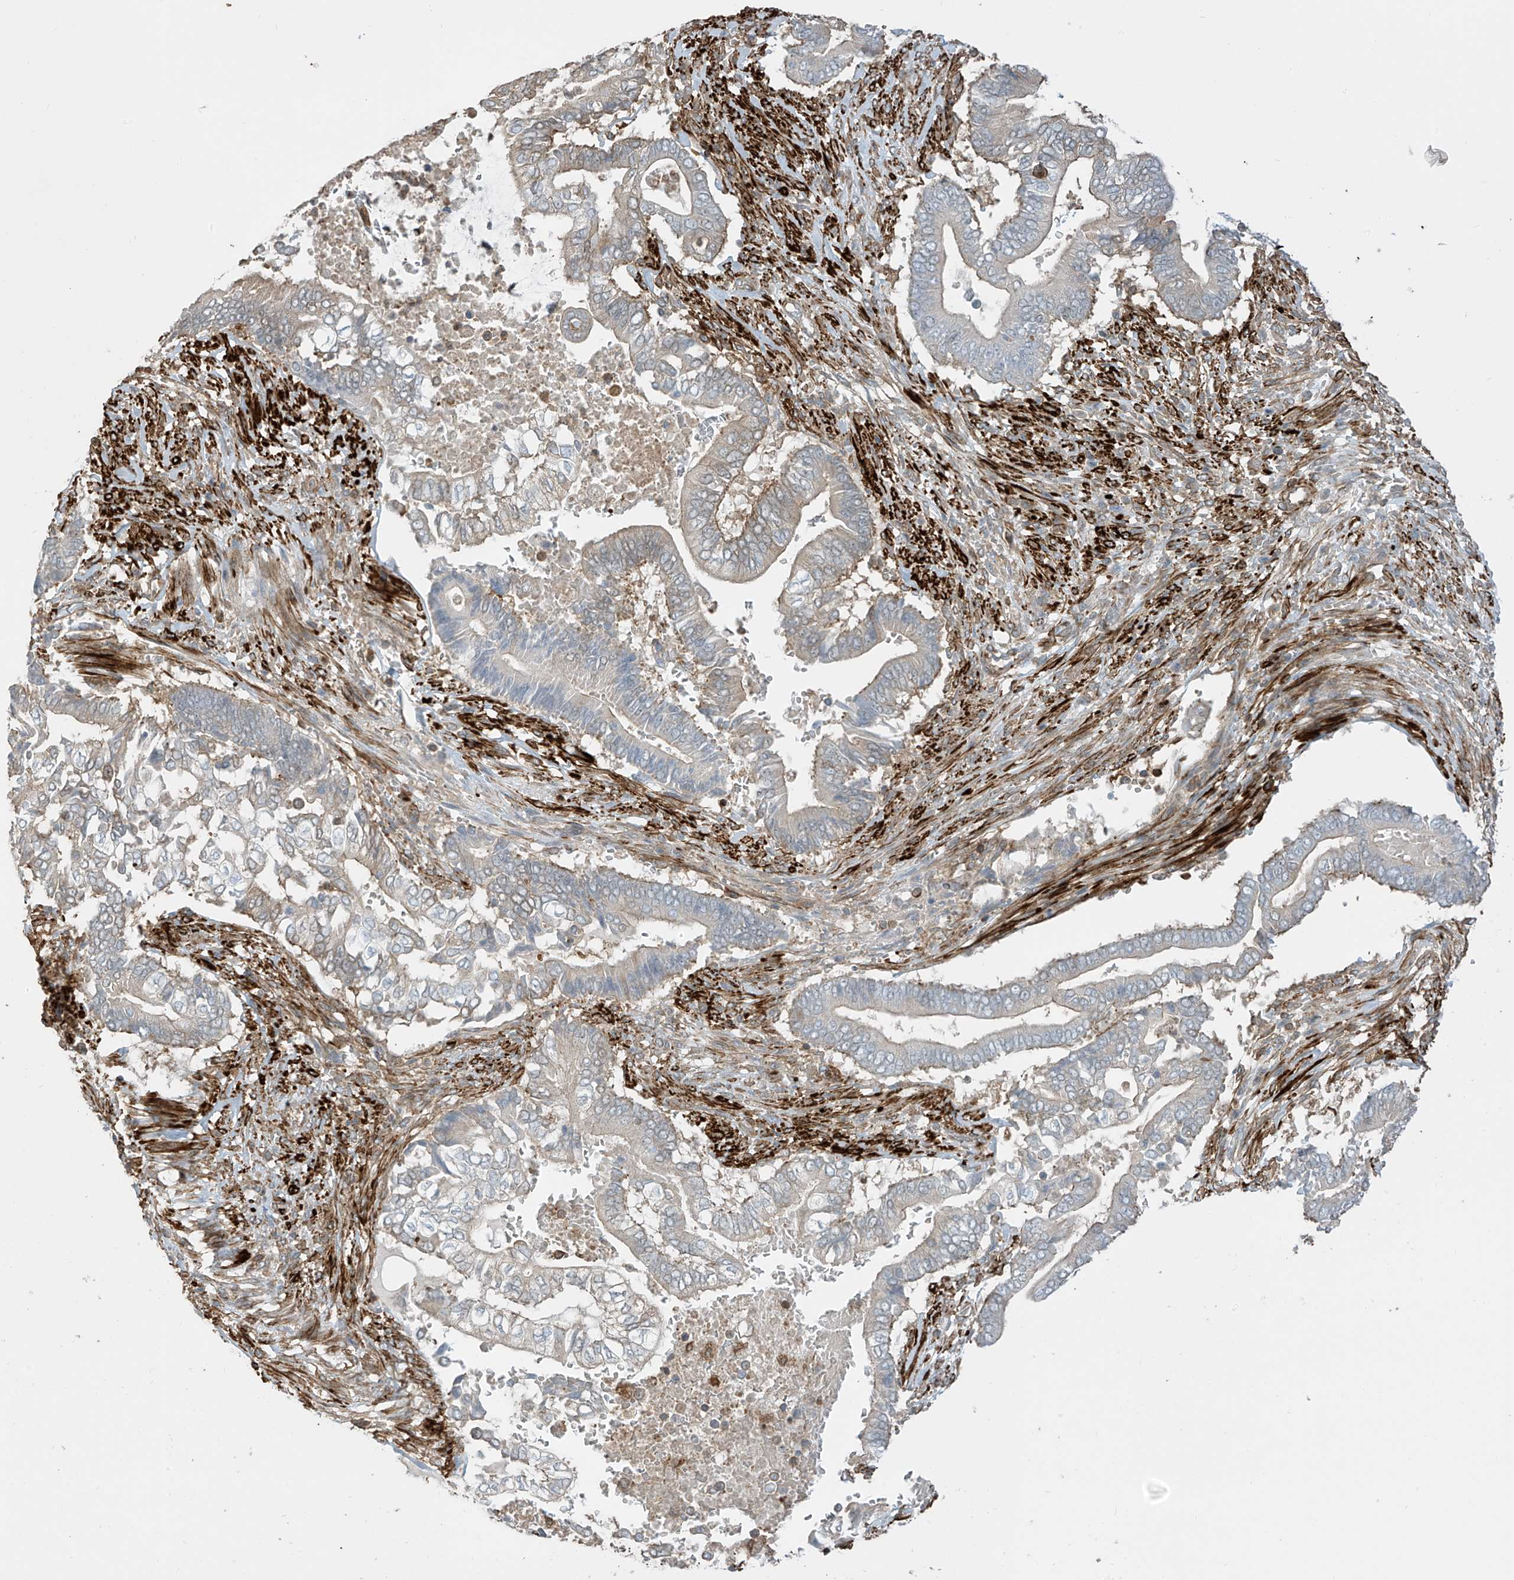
{"staining": {"intensity": "weak", "quantity": "<25%", "location": "cytoplasmic/membranous"}, "tissue": "pancreatic cancer", "cell_type": "Tumor cells", "image_type": "cancer", "snomed": [{"axis": "morphology", "description": "Adenocarcinoma, NOS"}, {"axis": "topography", "description": "Pancreas"}], "caption": "The micrograph displays no staining of tumor cells in adenocarcinoma (pancreatic).", "gene": "SH3BGRL3", "patient": {"sex": "male", "age": 68}}